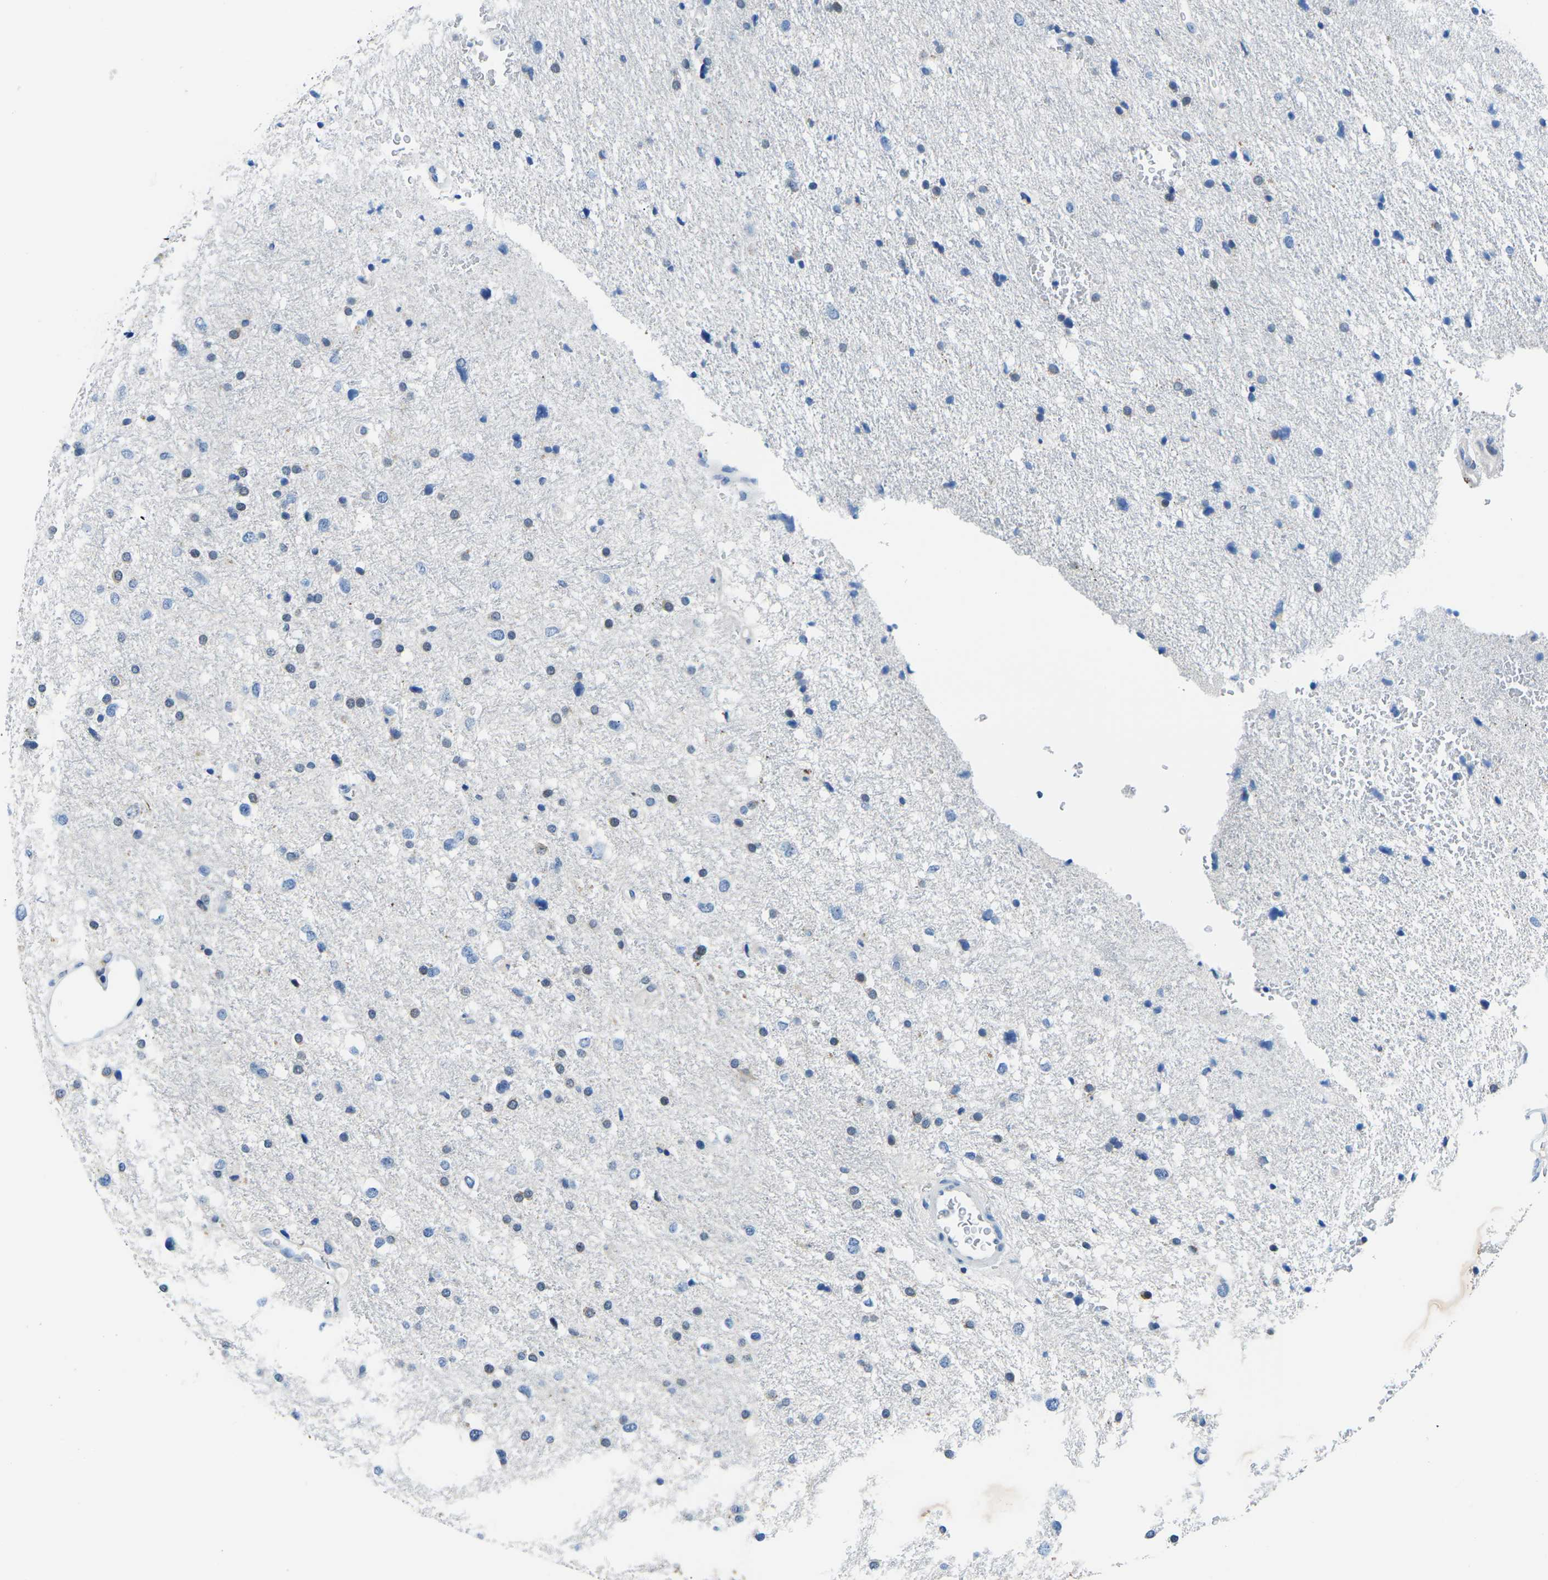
{"staining": {"intensity": "negative", "quantity": "none", "location": "none"}, "tissue": "glioma", "cell_type": "Tumor cells", "image_type": "cancer", "snomed": [{"axis": "morphology", "description": "Glioma, malignant, Low grade"}, {"axis": "topography", "description": "Brain"}], "caption": "Tumor cells show no significant protein positivity in glioma.", "gene": "TM6SF1", "patient": {"sex": "female", "age": 37}}